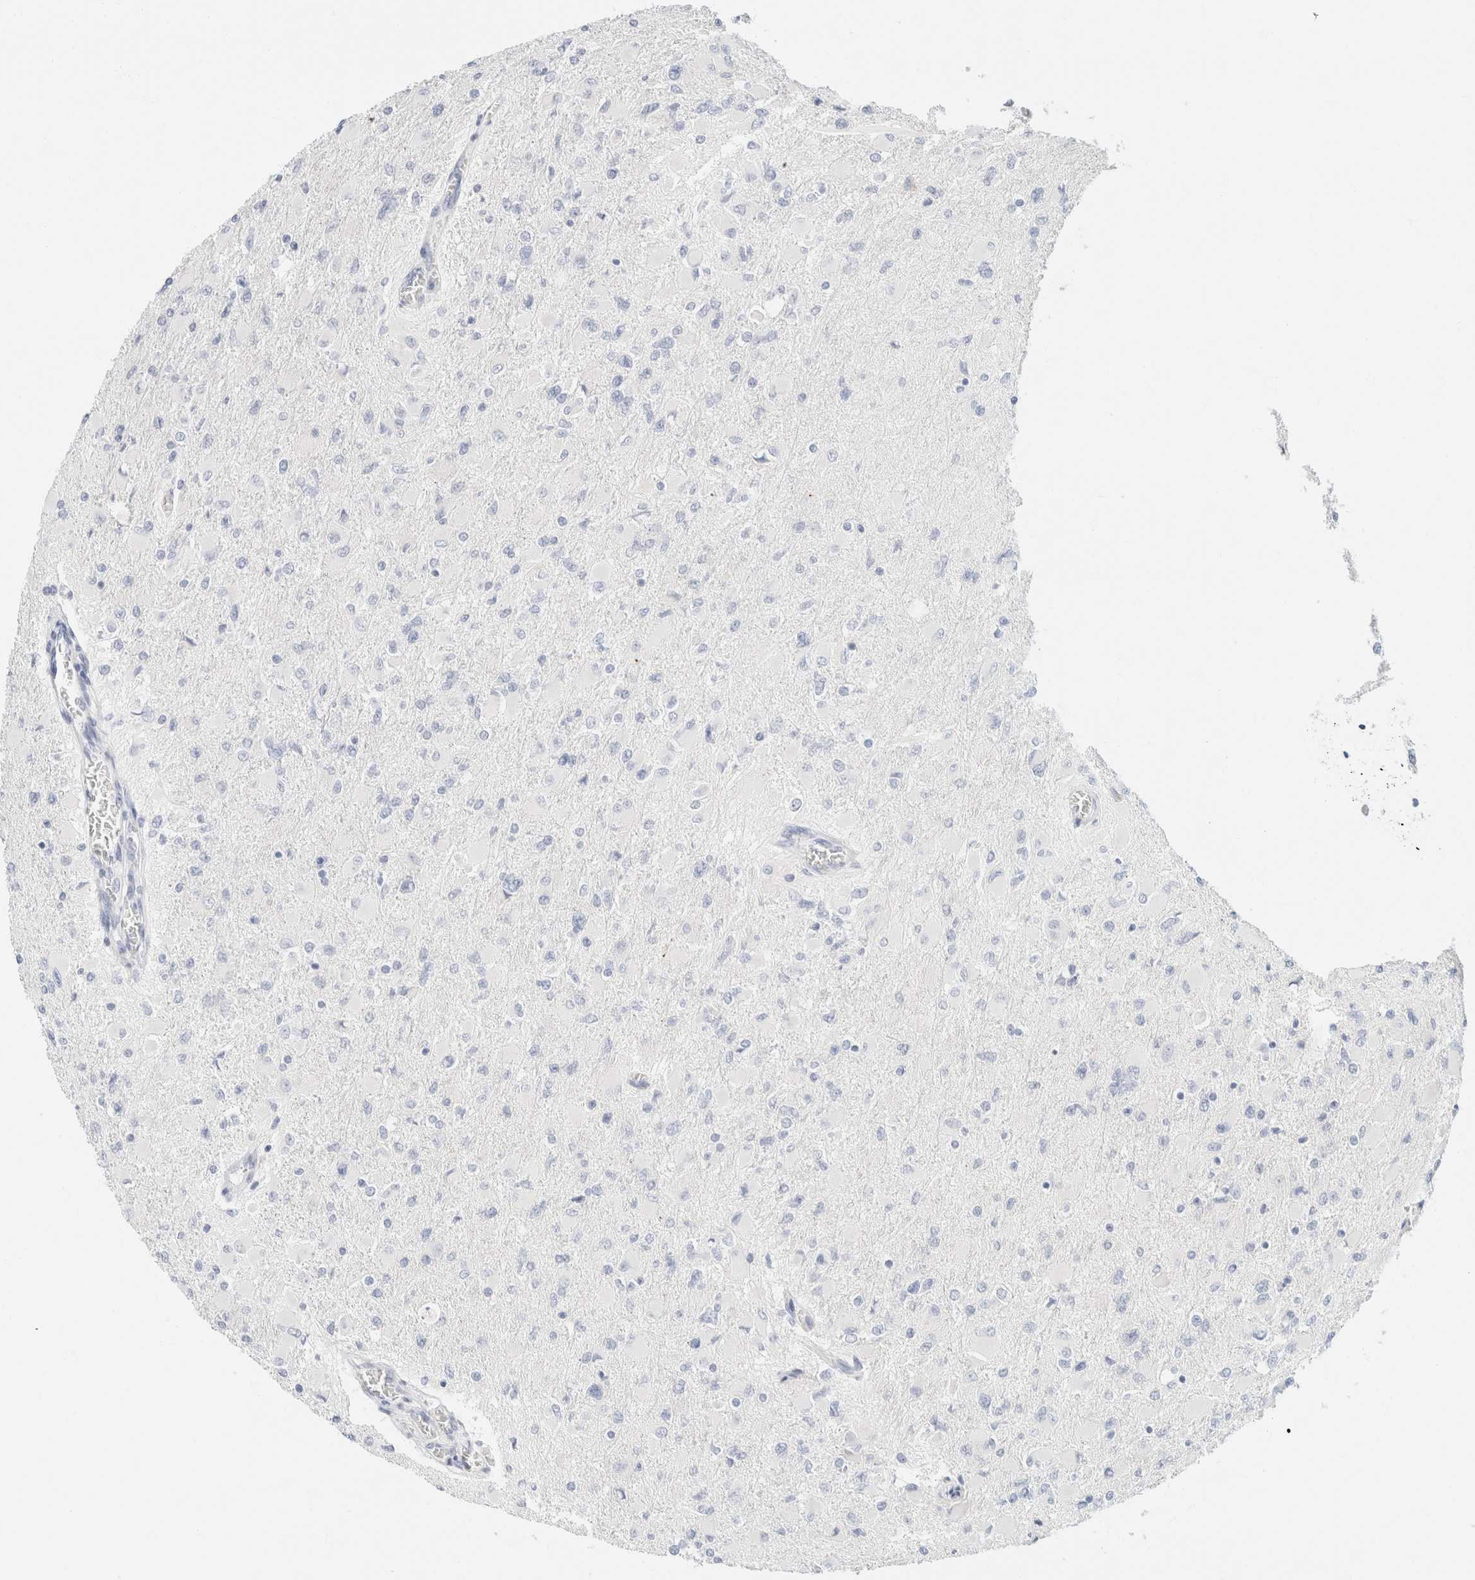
{"staining": {"intensity": "negative", "quantity": "none", "location": "none"}, "tissue": "glioma", "cell_type": "Tumor cells", "image_type": "cancer", "snomed": [{"axis": "morphology", "description": "Glioma, malignant, High grade"}, {"axis": "topography", "description": "Cerebral cortex"}], "caption": "This is an immunohistochemistry (IHC) image of human high-grade glioma (malignant). There is no positivity in tumor cells.", "gene": "KRT20", "patient": {"sex": "female", "age": 36}}